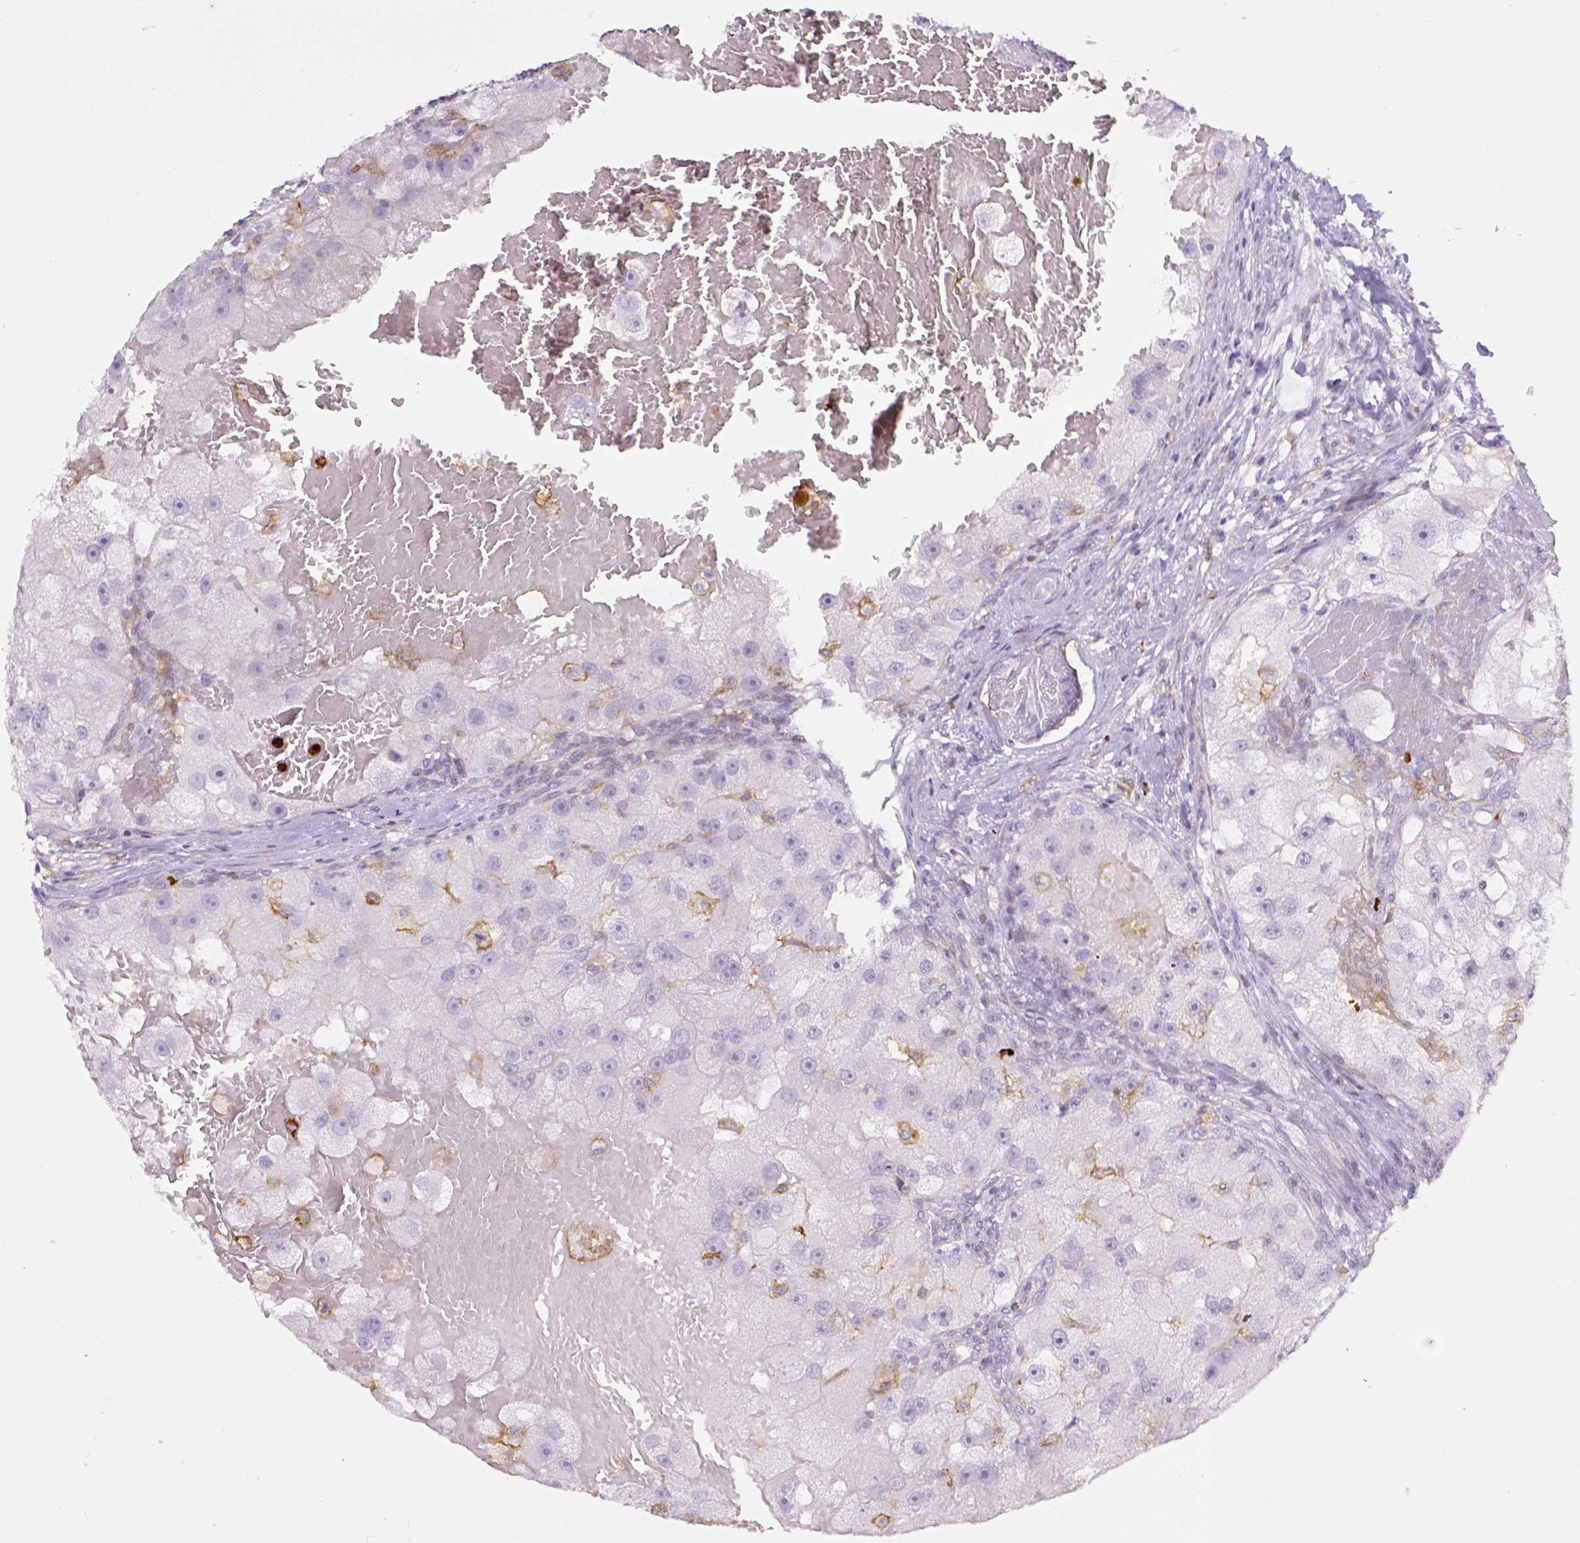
{"staining": {"intensity": "negative", "quantity": "none", "location": "none"}, "tissue": "renal cancer", "cell_type": "Tumor cells", "image_type": "cancer", "snomed": [{"axis": "morphology", "description": "Adenocarcinoma, NOS"}, {"axis": "topography", "description": "Kidney"}], "caption": "The histopathology image reveals no staining of tumor cells in renal cancer.", "gene": "ITGAM", "patient": {"sex": "male", "age": 63}}